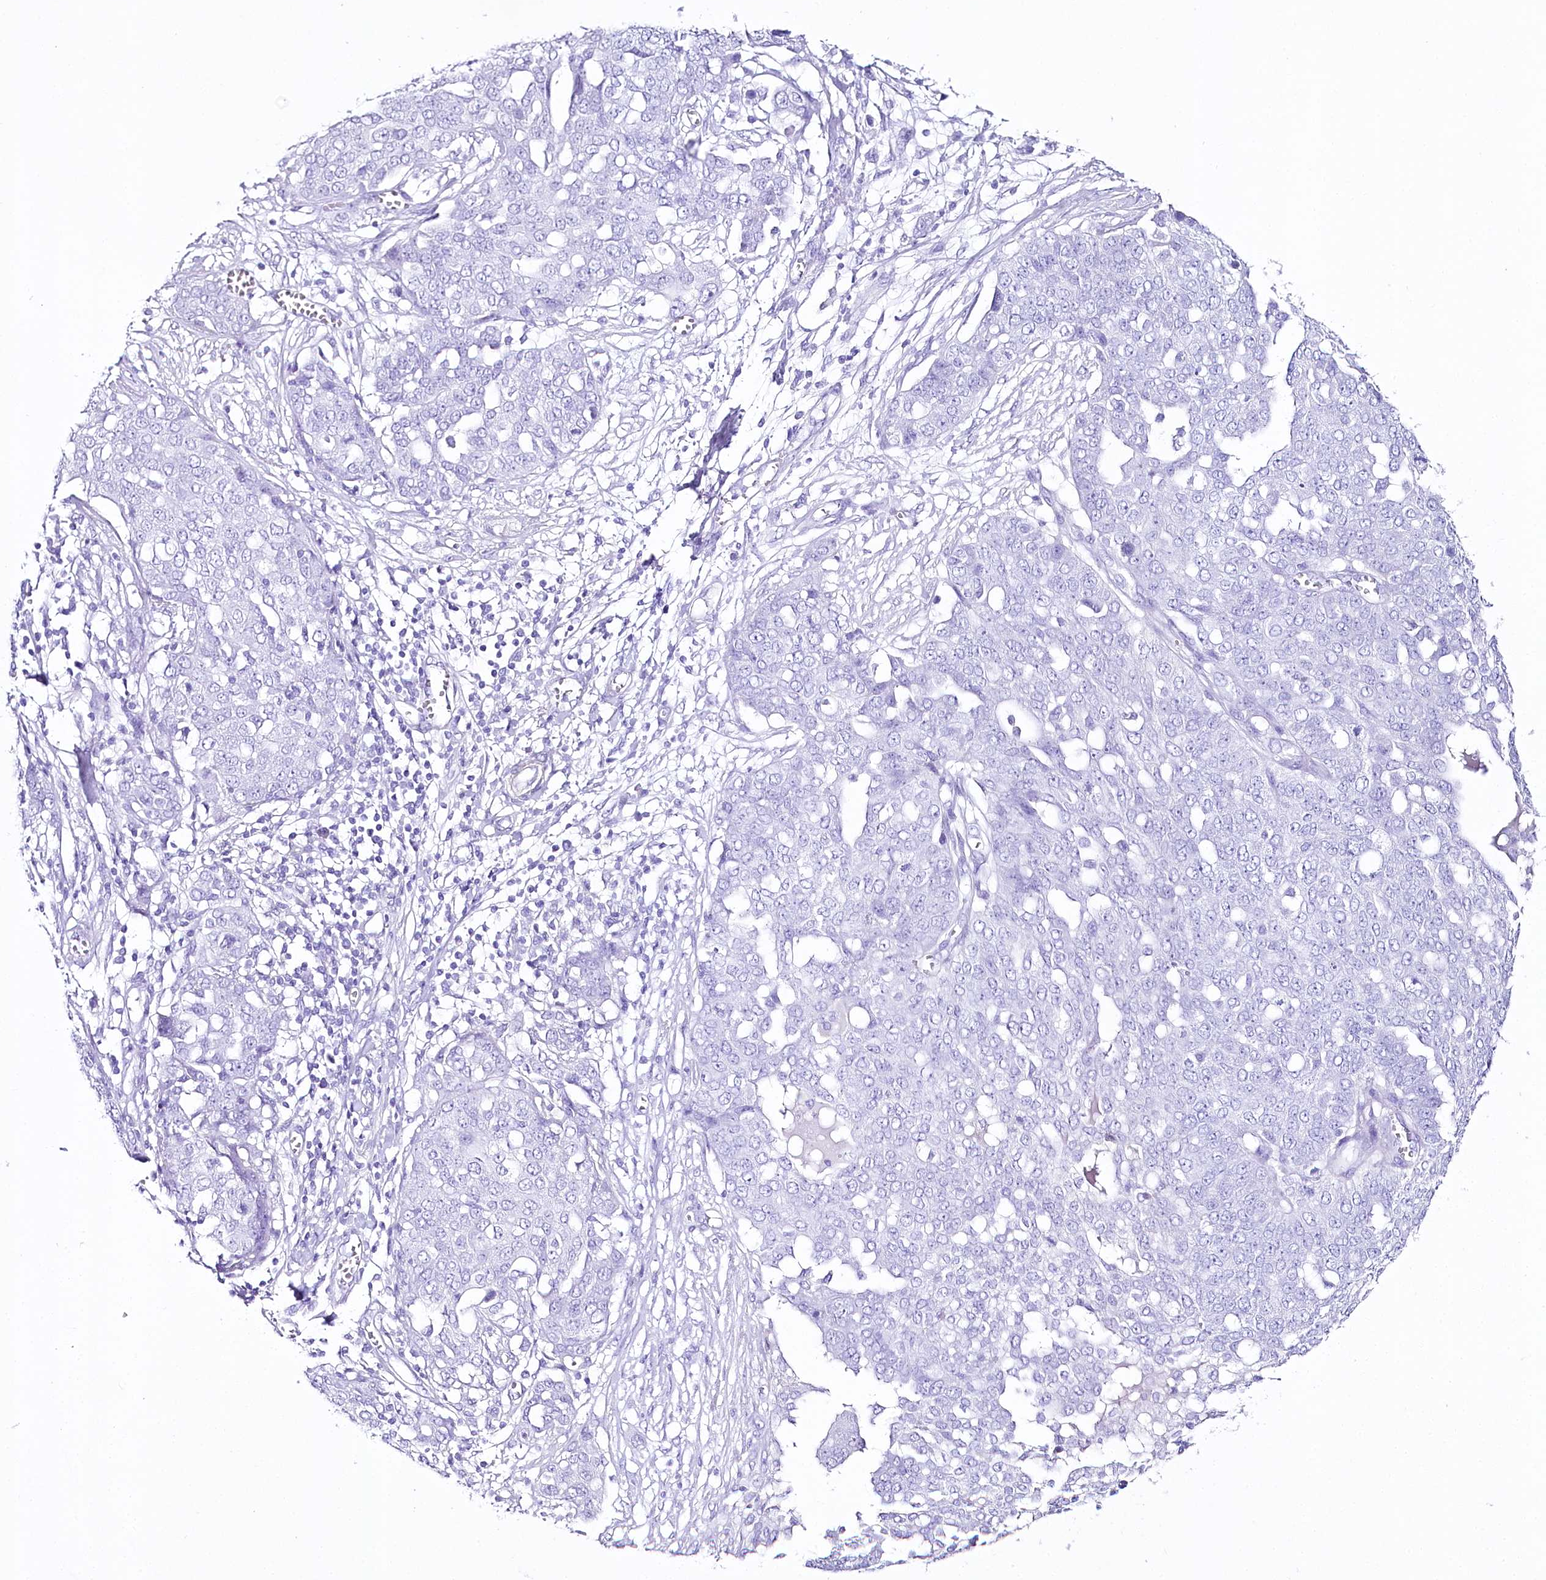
{"staining": {"intensity": "negative", "quantity": "none", "location": "none"}, "tissue": "ovarian cancer", "cell_type": "Tumor cells", "image_type": "cancer", "snomed": [{"axis": "morphology", "description": "Cystadenocarcinoma, serous, NOS"}, {"axis": "topography", "description": "Soft tissue"}, {"axis": "topography", "description": "Ovary"}], "caption": "The immunohistochemistry (IHC) photomicrograph has no significant positivity in tumor cells of serous cystadenocarcinoma (ovarian) tissue. The staining was performed using DAB (3,3'-diaminobenzidine) to visualize the protein expression in brown, while the nuclei were stained in blue with hematoxylin (Magnification: 20x).", "gene": "CSN3", "patient": {"sex": "female", "age": 57}}